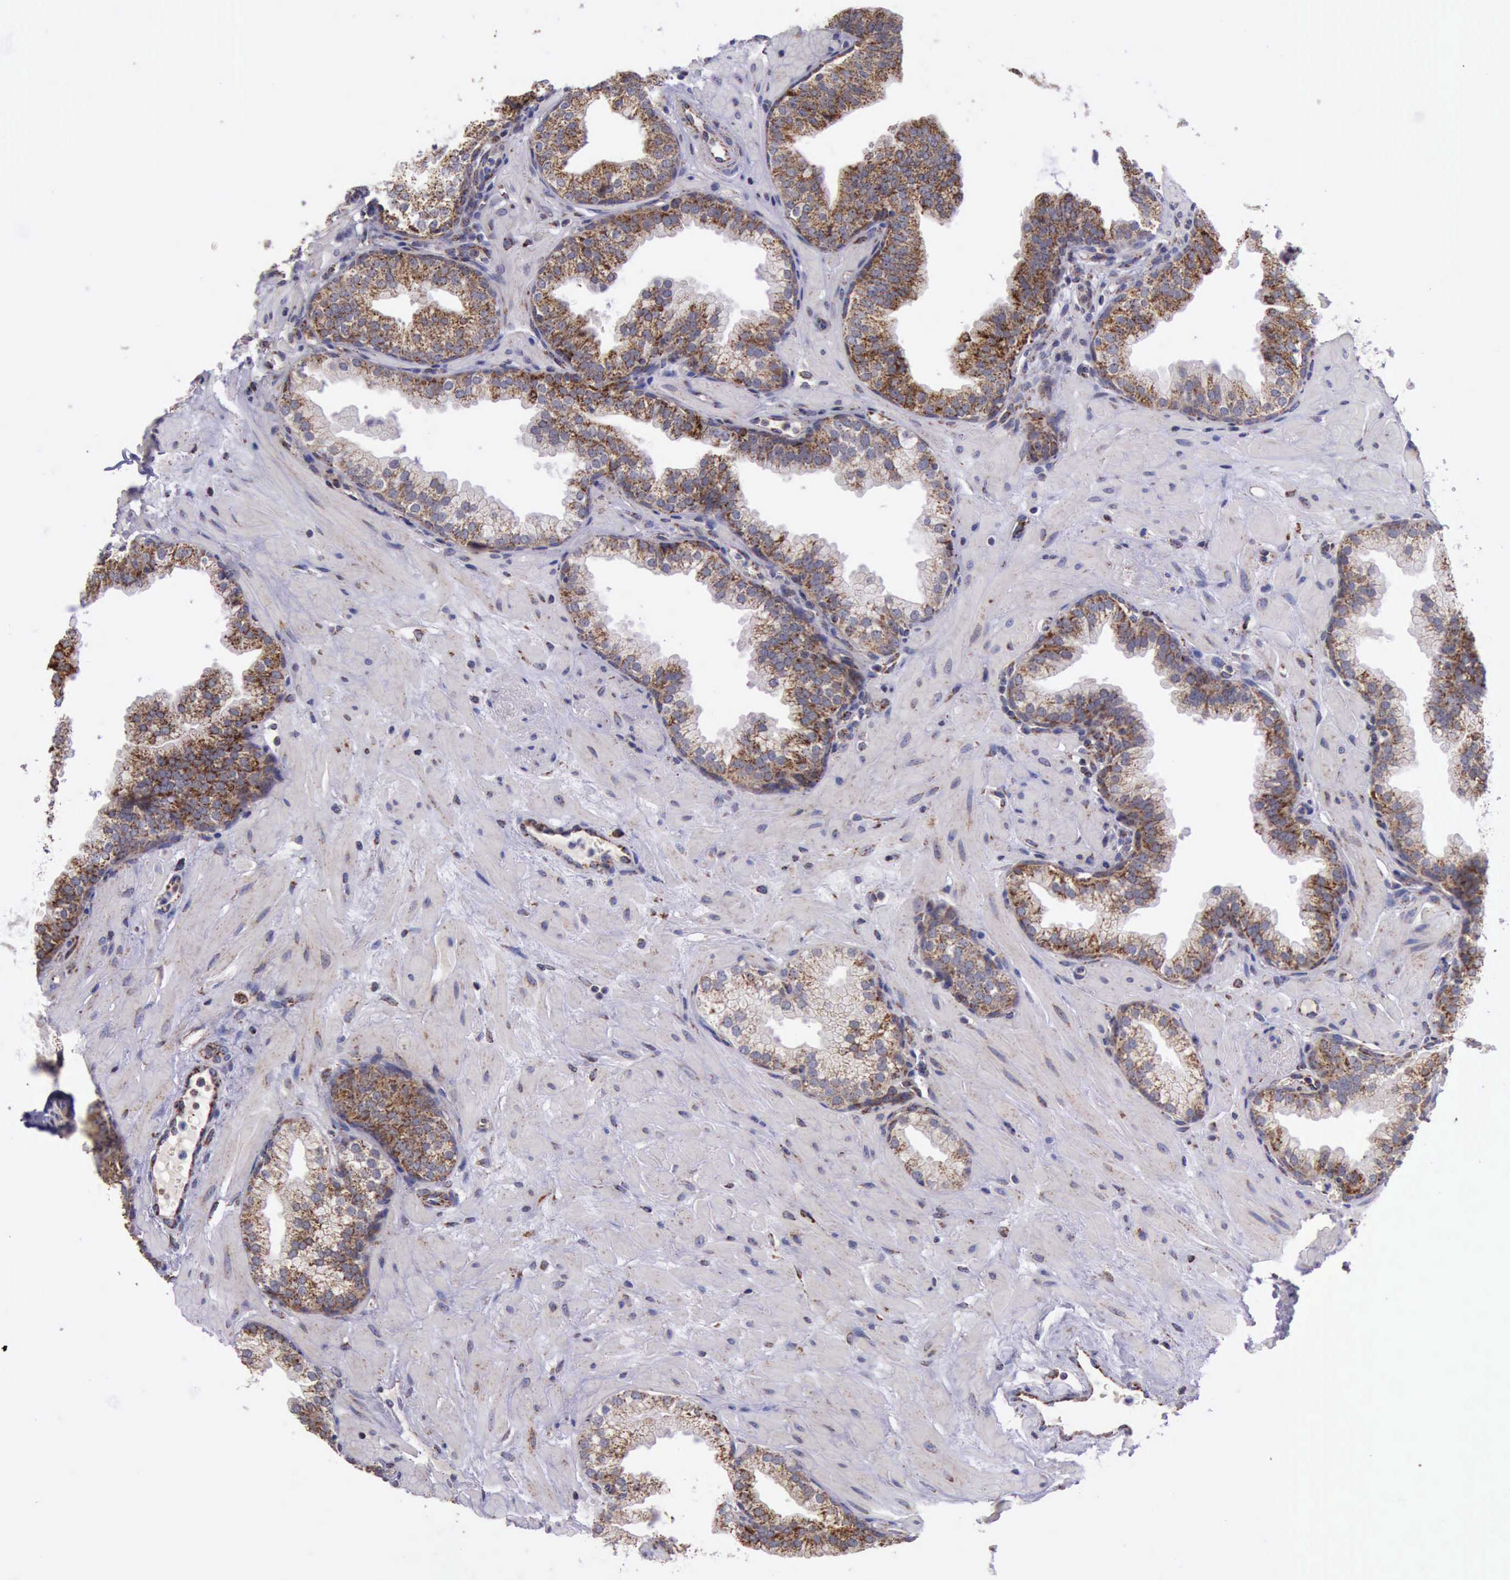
{"staining": {"intensity": "strong", "quantity": ">75%", "location": "cytoplasmic/membranous"}, "tissue": "prostate", "cell_type": "Glandular cells", "image_type": "normal", "snomed": [{"axis": "morphology", "description": "Normal tissue, NOS"}, {"axis": "topography", "description": "Prostate"}], "caption": "Human prostate stained with a brown dye displays strong cytoplasmic/membranous positive staining in approximately >75% of glandular cells.", "gene": "TXN2", "patient": {"sex": "male", "age": 60}}